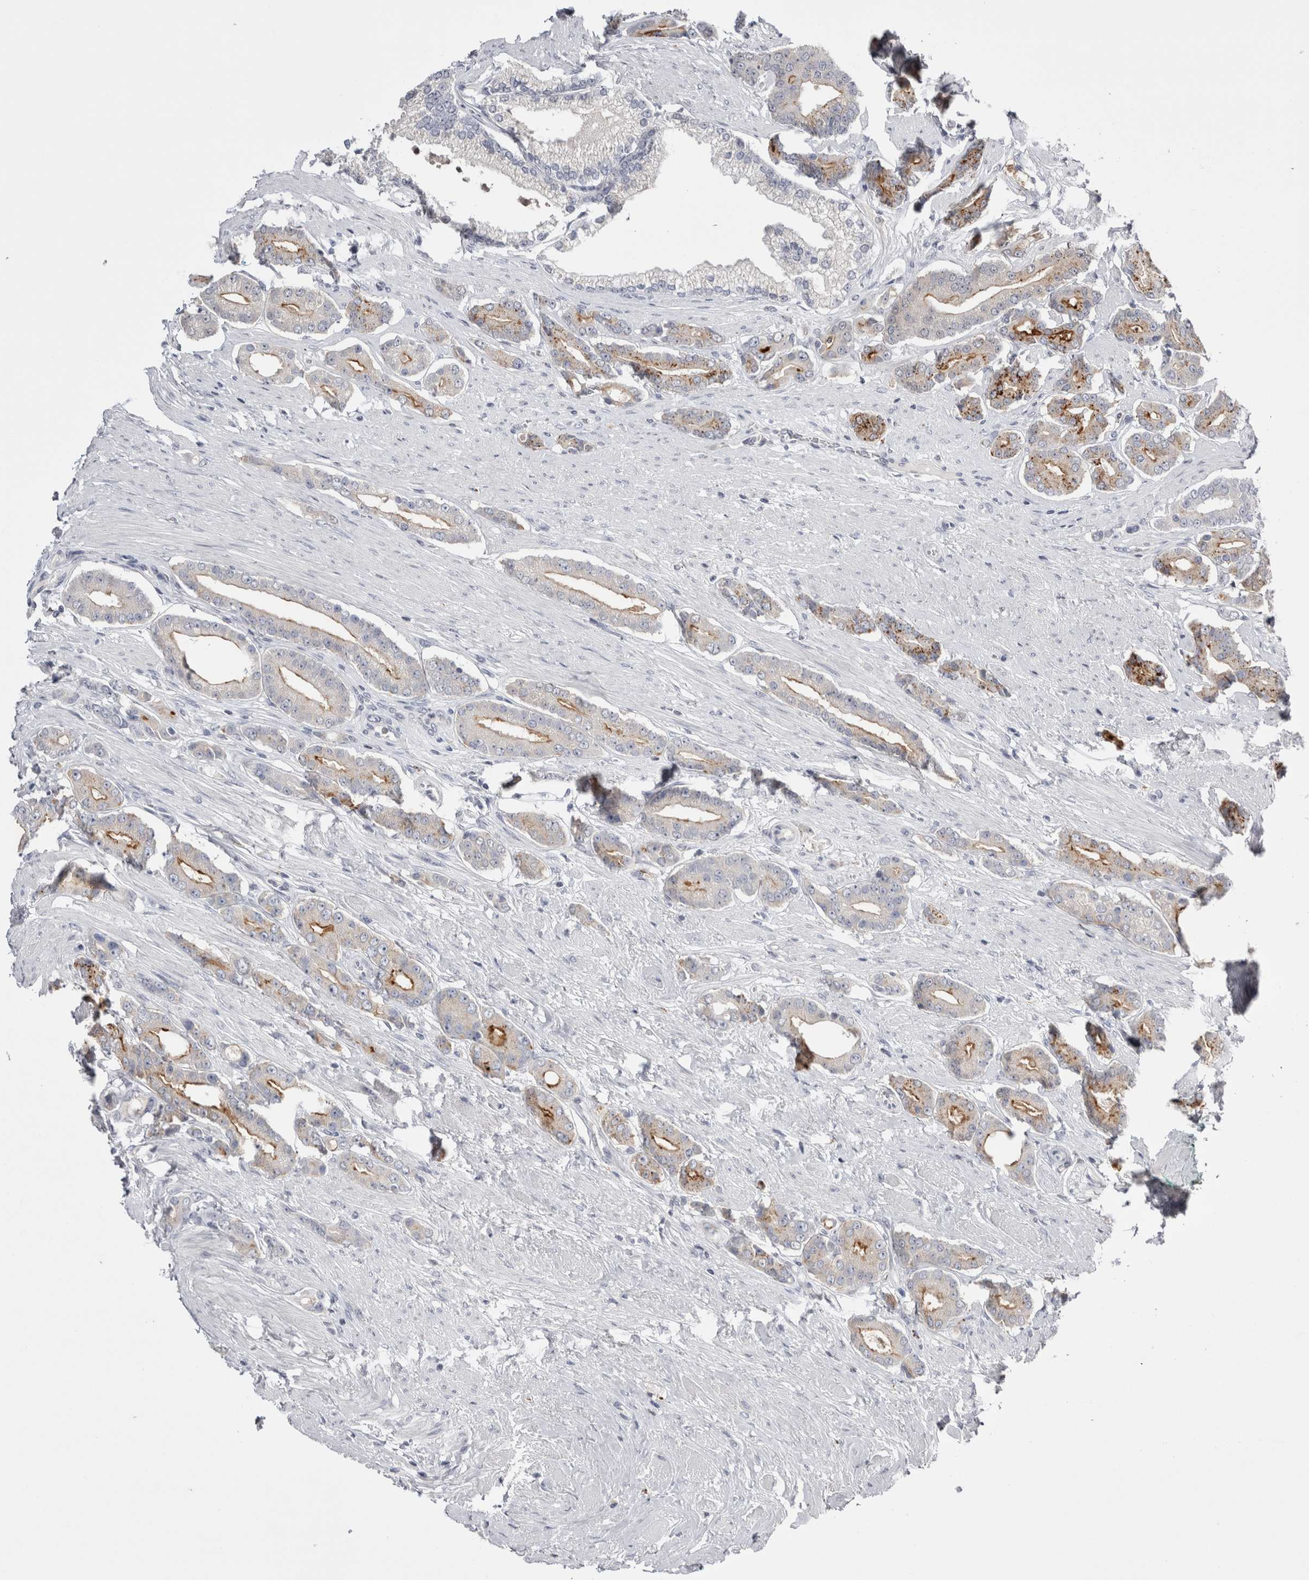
{"staining": {"intensity": "moderate", "quantity": "25%-75%", "location": "cytoplasmic/membranous"}, "tissue": "prostate cancer", "cell_type": "Tumor cells", "image_type": "cancer", "snomed": [{"axis": "morphology", "description": "Adenocarcinoma, High grade"}, {"axis": "topography", "description": "Prostate"}], "caption": "This is a histology image of immunohistochemistry staining of prostate adenocarcinoma (high-grade), which shows moderate expression in the cytoplasmic/membranous of tumor cells.", "gene": "FNDC8", "patient": {"sex": "male", "age": 71}}